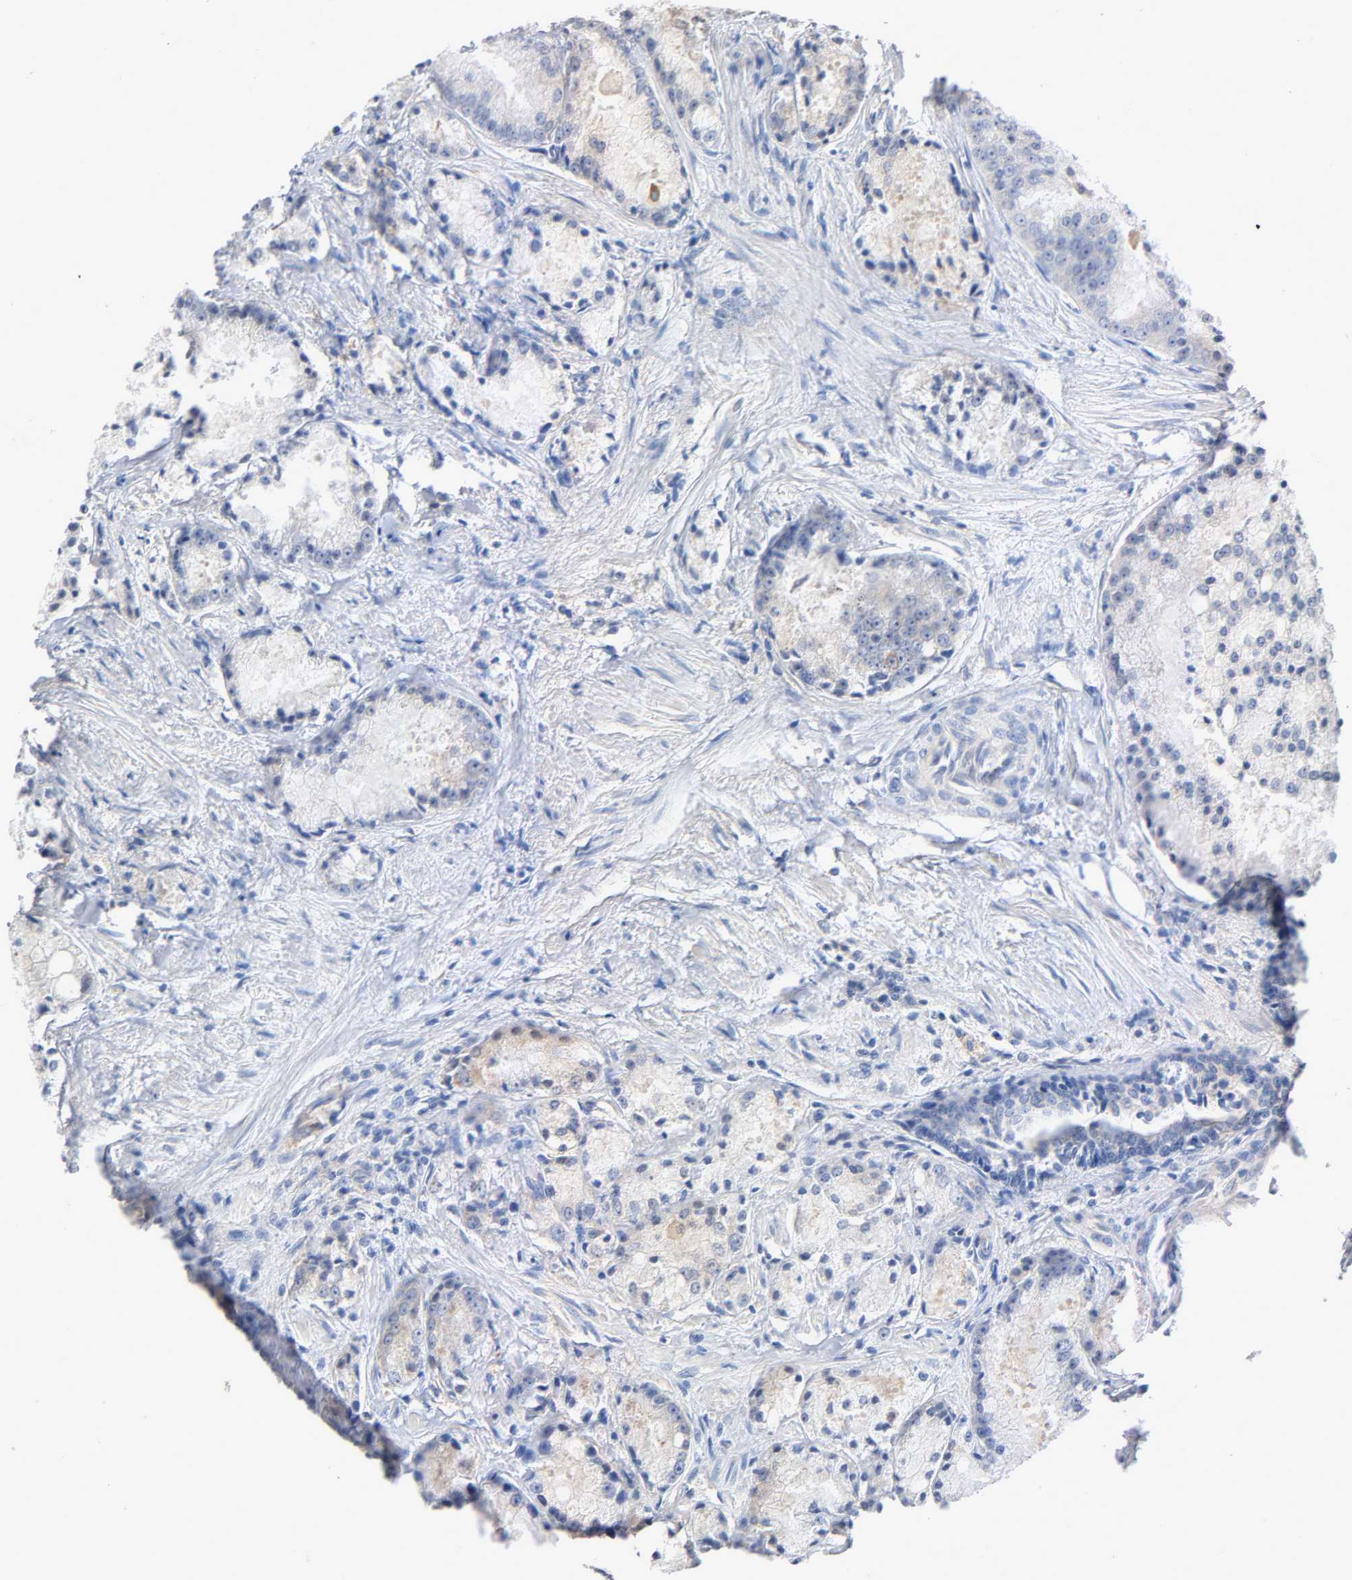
{"staining": {"intensity": "weak", "quantity": "<25%", "location": "cytoplasmic/membranous"}, "tissue": "prostate cancer", "cell_type": "Tumor cells", "image_type": "cancer", "snomed": [{"axis": "morphology", "description": "Adenocarcinoma, Low grade"}, {"axis": "topography", "description": "Prostate"}], "caption": "Immunohistochemistry histopathology image of human prostate low-grade adenocarcinoma stained for a protein (brown), which shows no staining in tumor cells. (DAB immunohistochemistry (IHC) with hematoxylin counter stain).", "gene": "MALT1", "patient": {"sex": "male", "age": 64}}